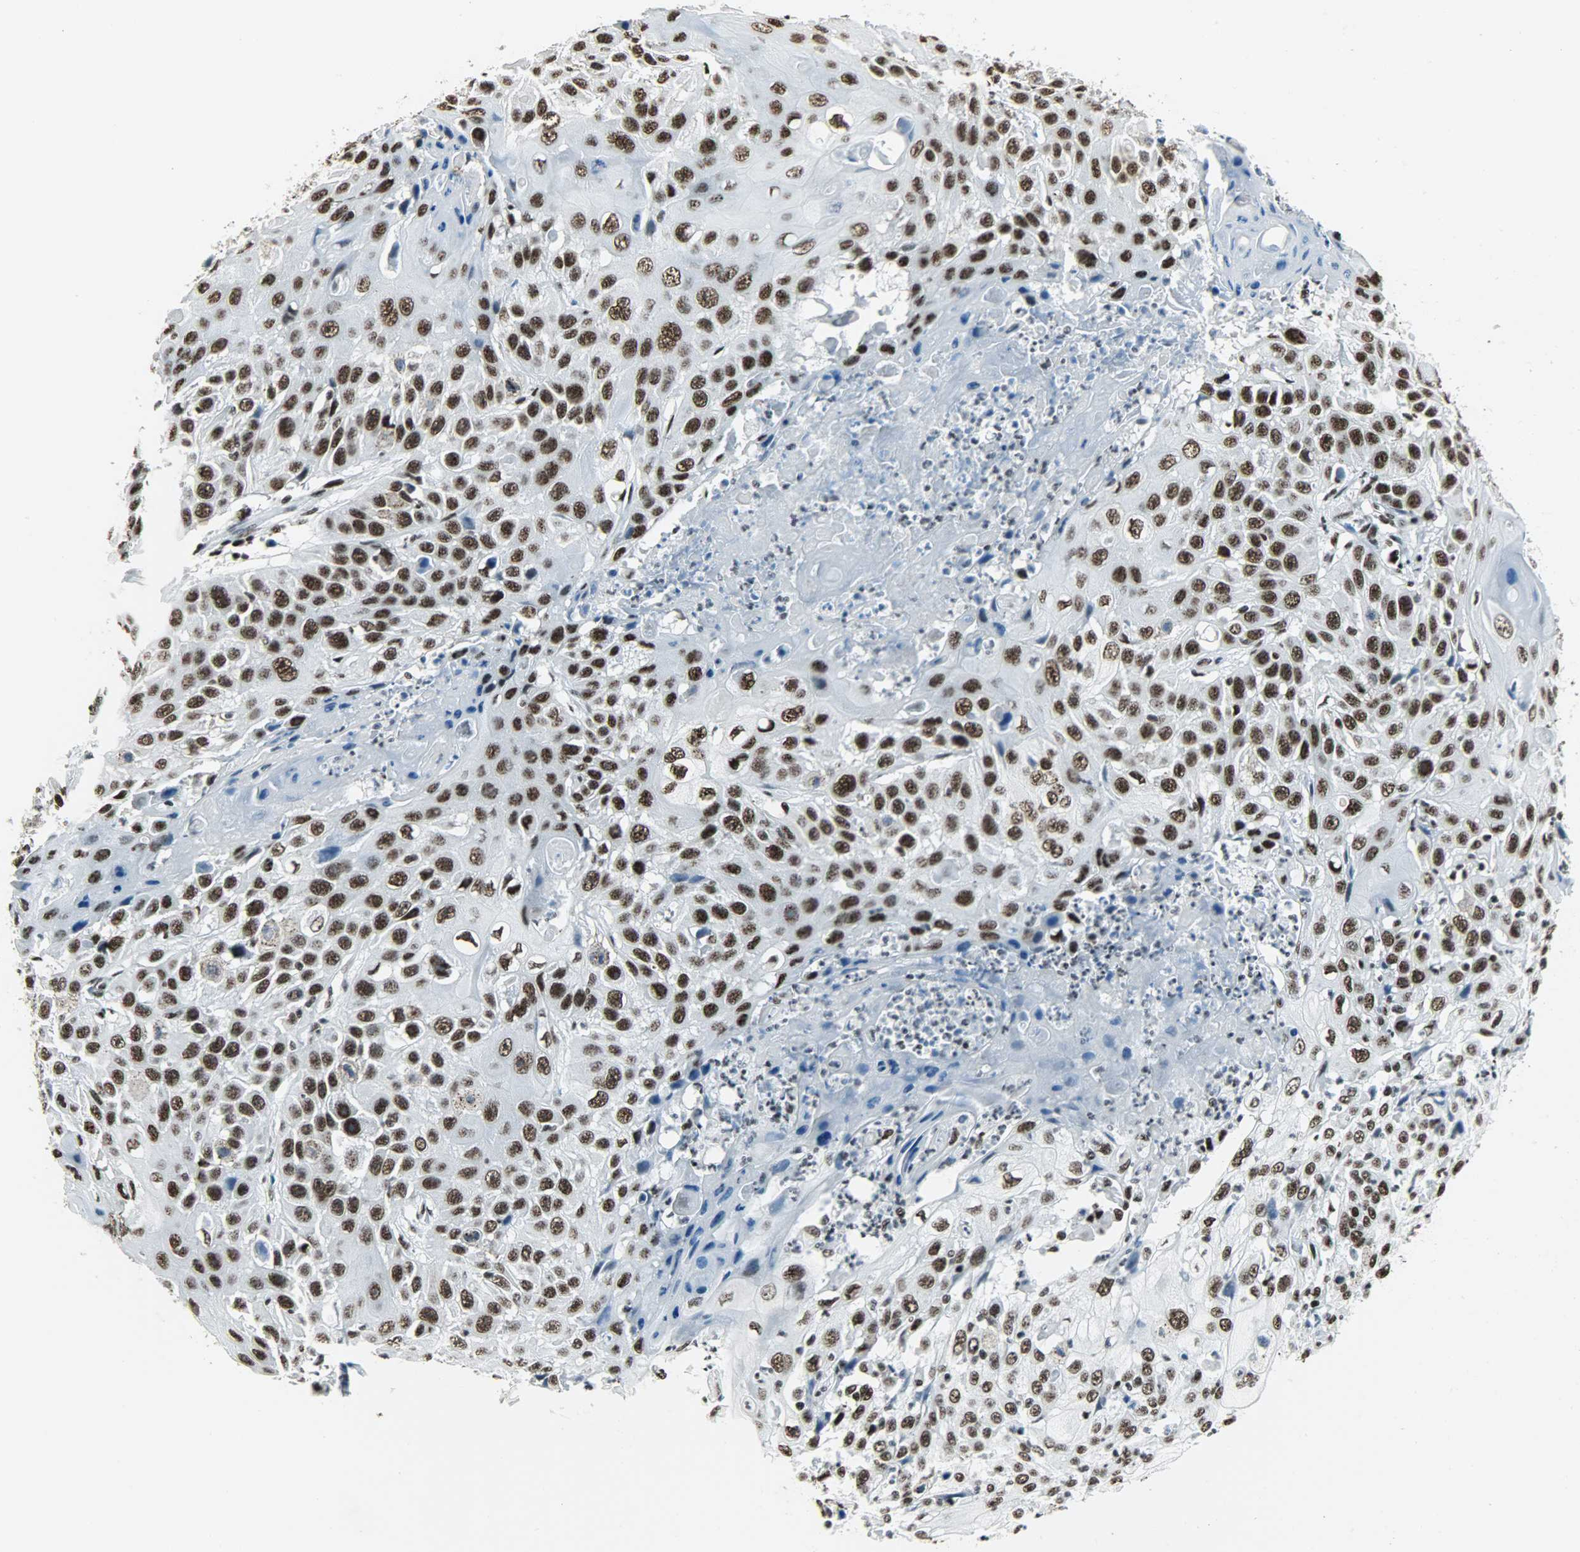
{"staining": {"intensity": "strong", "quantity": ">75%", "location": "nuclear"}, "tissue": "cervical cancer", "cell_type": "Tumor cells", "image_type": "cancer", "snomed": [{"axis": "morphology", "description": "Squamous cell carcinoma, NOS"}, {"axis": "topography", "description": "Cervix"}], "caption": "High-power microscopy captured an immunohistochemistry histopathology image of cervical cancer (squamous cell carcinoma), revealing strong nuclear staining in approximately >75% of tumor cells. The staining was performed using DAB (3,3'-diaminobenzidine) to visualize the protein expression in brown, while the nuclei were stained in blue with hematoxylin (Magnification: 20x).", "gene": "SNRPA", "patient": {"sex": "female", "age": 39}}